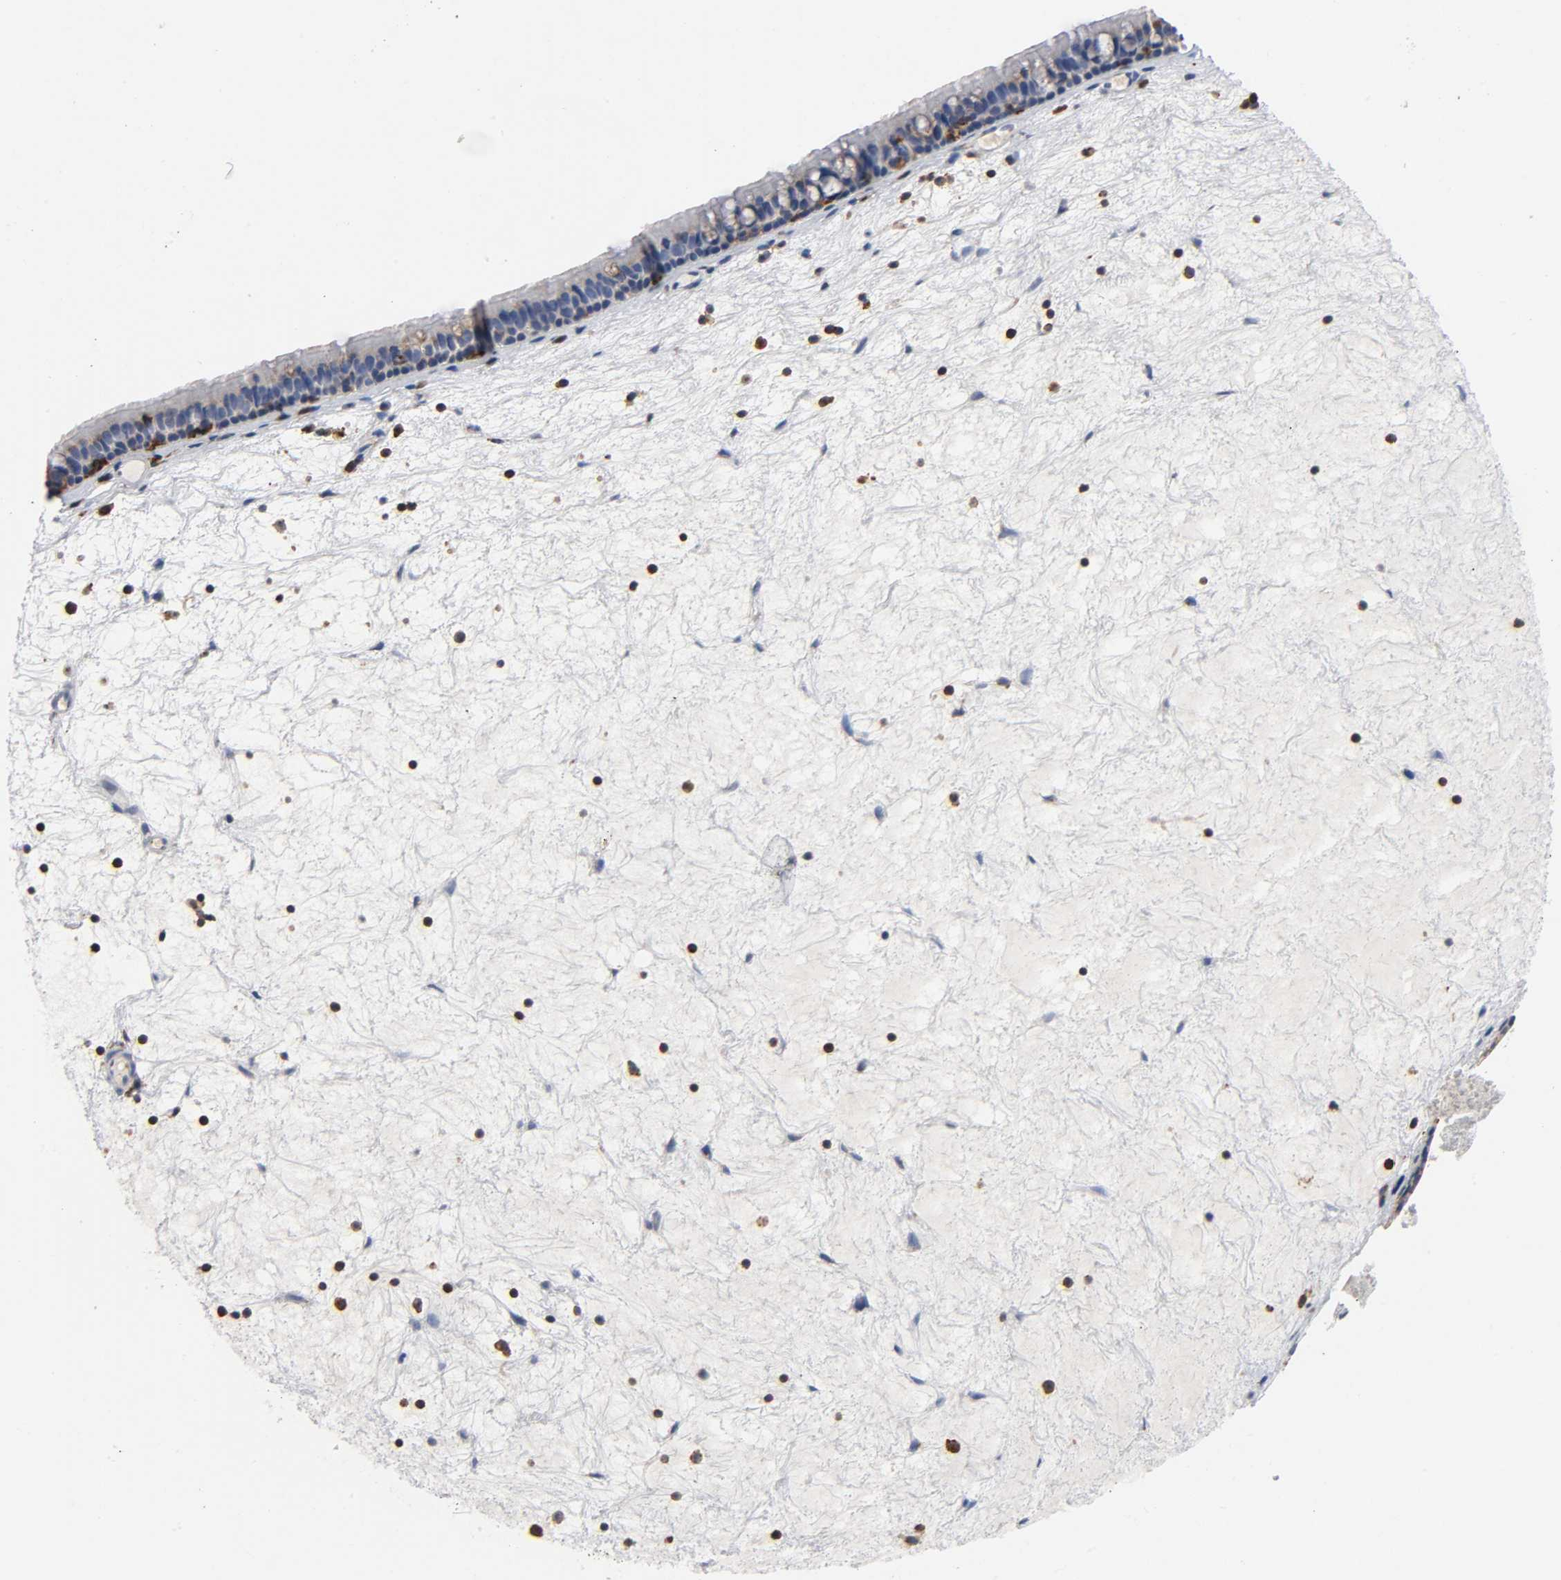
{"staining": {"intensity": "moderate", "quantity": ">75%", "location": "cytoplasmic/membranous"}, "tissue": "nasopharynx", "cell_type": "Respiratory epithelial cells", "image_type": "normal", "snomed": [{"axis": "morphology", "description": "Normal tissue, NOS"}, {"axis": "topography", "description": "Nasopharynx"}], "caption": "Immunohistochemistry (DAB) staining of benign nasopharynx exhibits moderate cytoplasmic/membranous protein staining in about >75% of respiratory epithelial cells.", "gene": "CAPN10", "patient": {"sex": "female", "age": 78}}